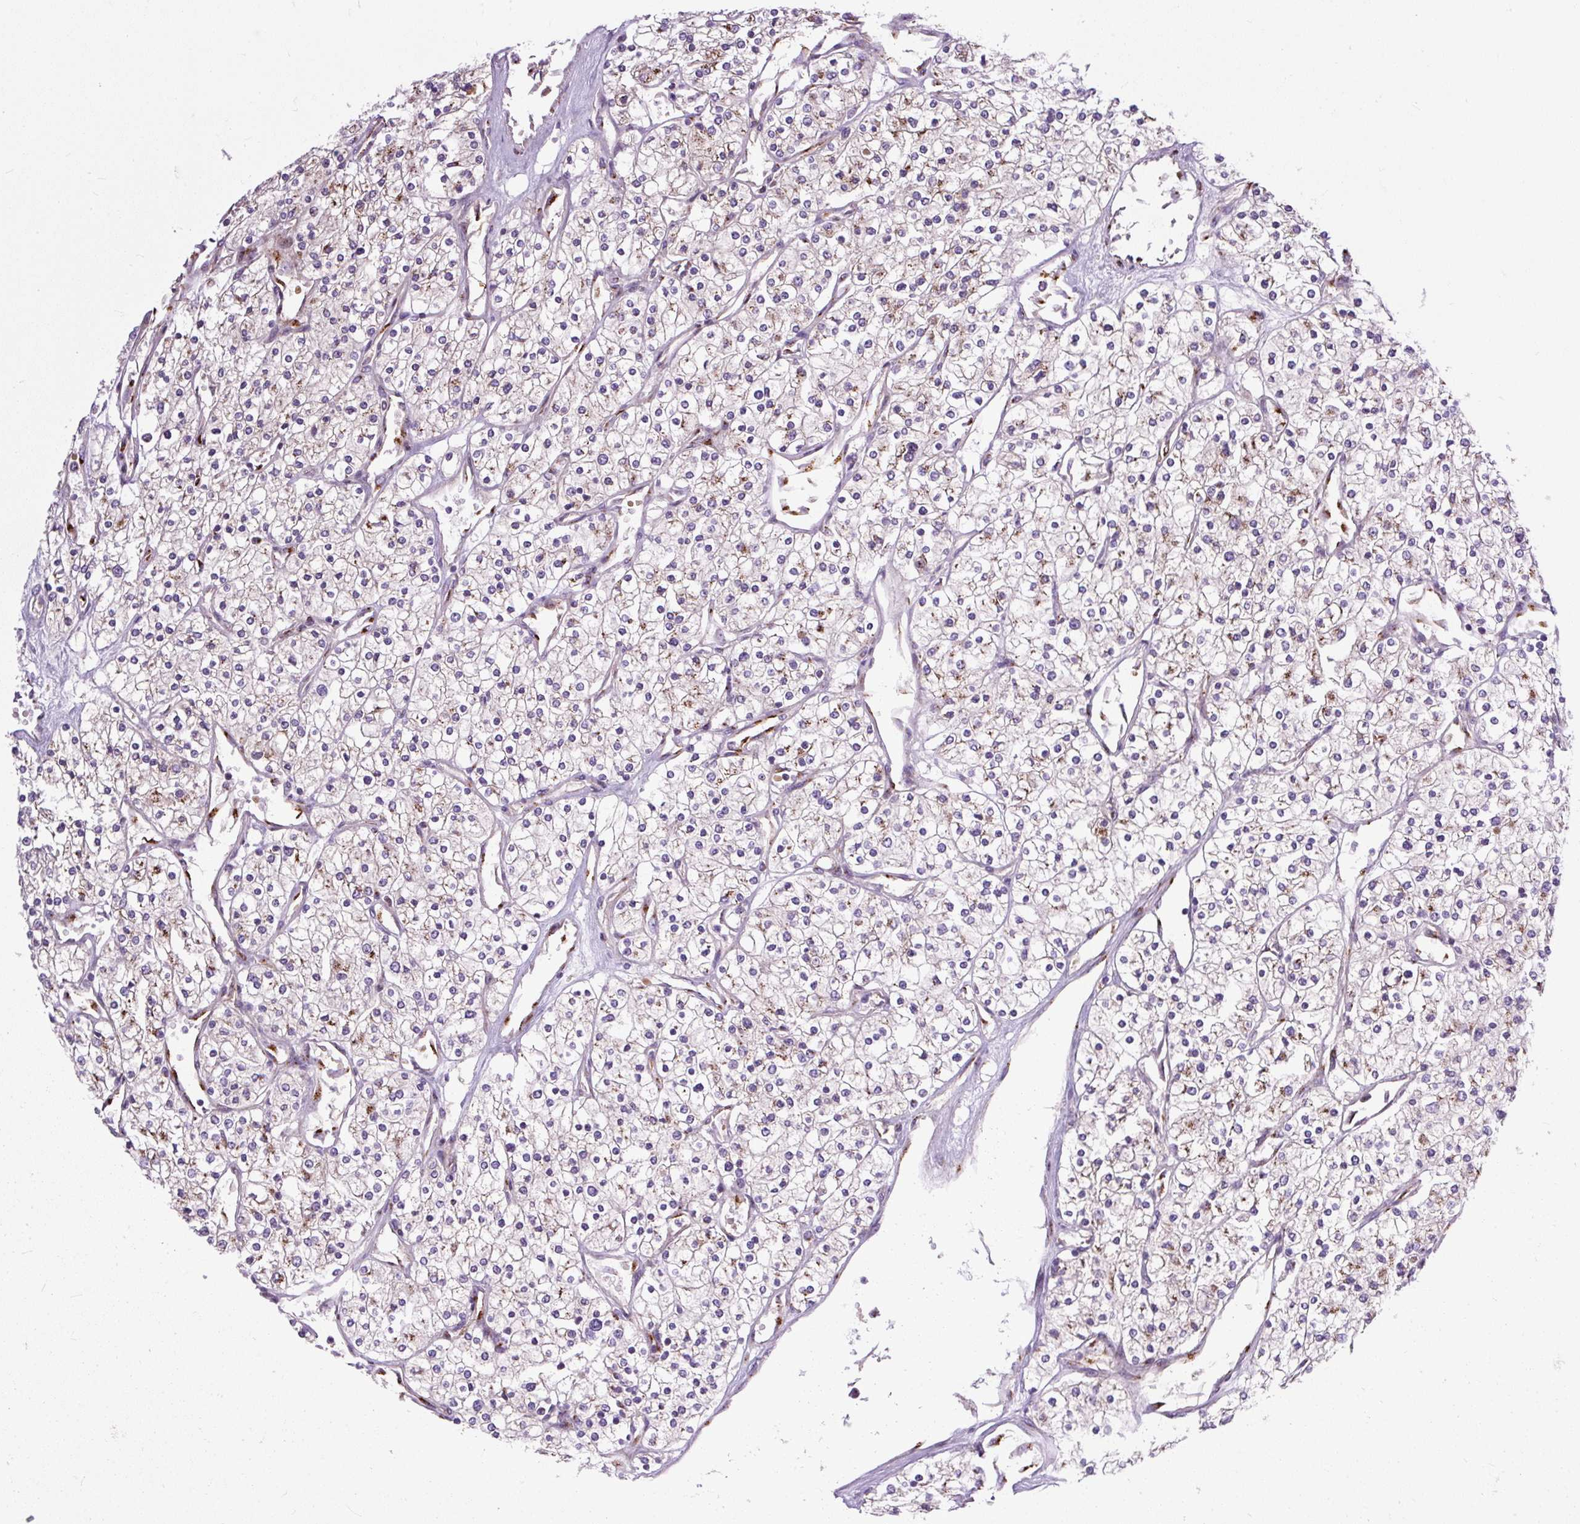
{"staining": {"intensity": "weak", "quantity": "25%-75%", "location": "cytoplasmic/membranous"}, "tissue": "renal cancer", "cell_type": "Tumor cells", "image_type": "cancer", "snomed": [{"axis": "morphology", "description": "Adenocarcinoma, NOS"}, {"axis": "topography", "description": "Kidney"}], "caption": "IHC (DAB) staining of human renal cancer (adenocarcinoma) shows weak cytoplasmic/membranous protein positivity in about 25%-75% of tumor cells. Immunohistochemistry (ihc) stains the protein of interest in brown and the nuclei are stained blue.", "gene": "MSMP", "patient": {"sex": "male", "age": 80}}